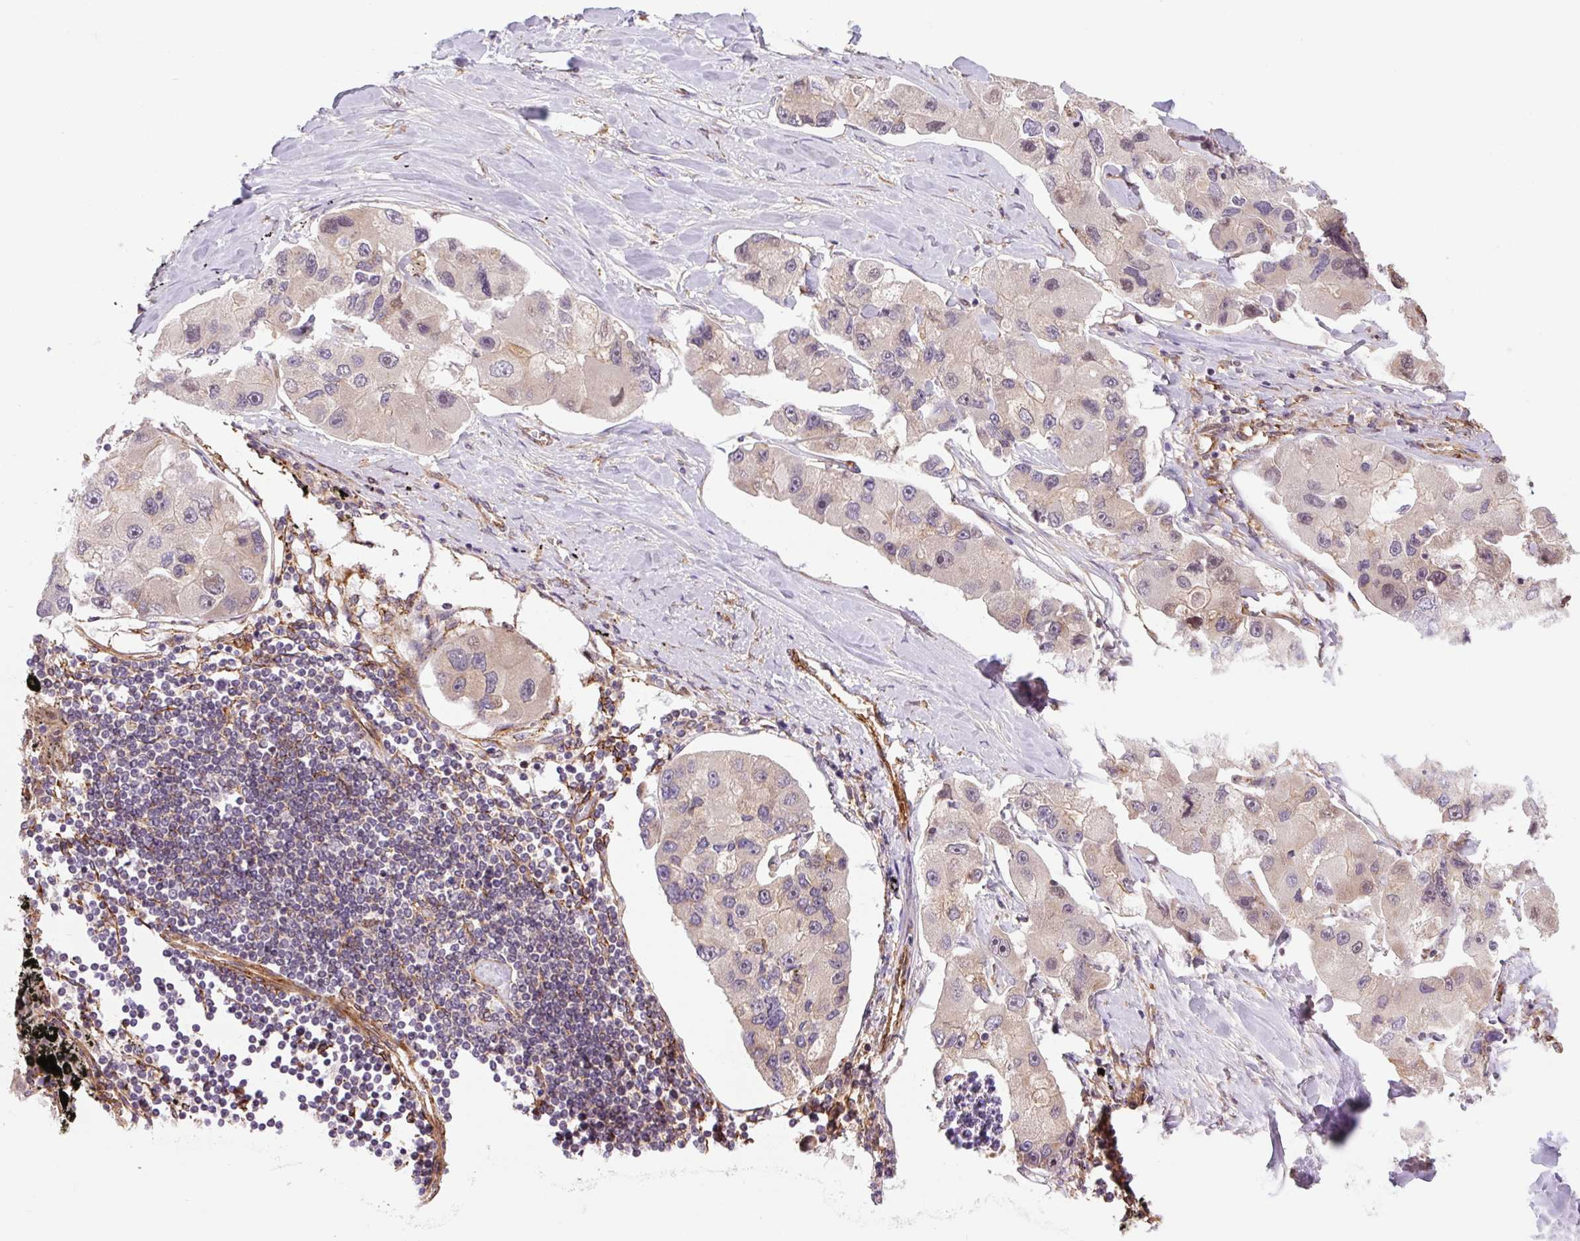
{"staining": {"intensity": "negative", "quantity": "none", "location": "none"}, "tissue": "lung cancer", "cell_type": "Tumor cells", "image_type": "cancer", "snomed": [{"axis": "morphology", "description": "Adenocarcinoma, NOS"}, {"axis": "topography", "description": "Lung"}], "caption": "This is an IHC photomicrograph of human lung cancer. There is no staining in tumor cells.", "gene": "SEPTIN10", "patient": {"sex": "female", "age": 54}}